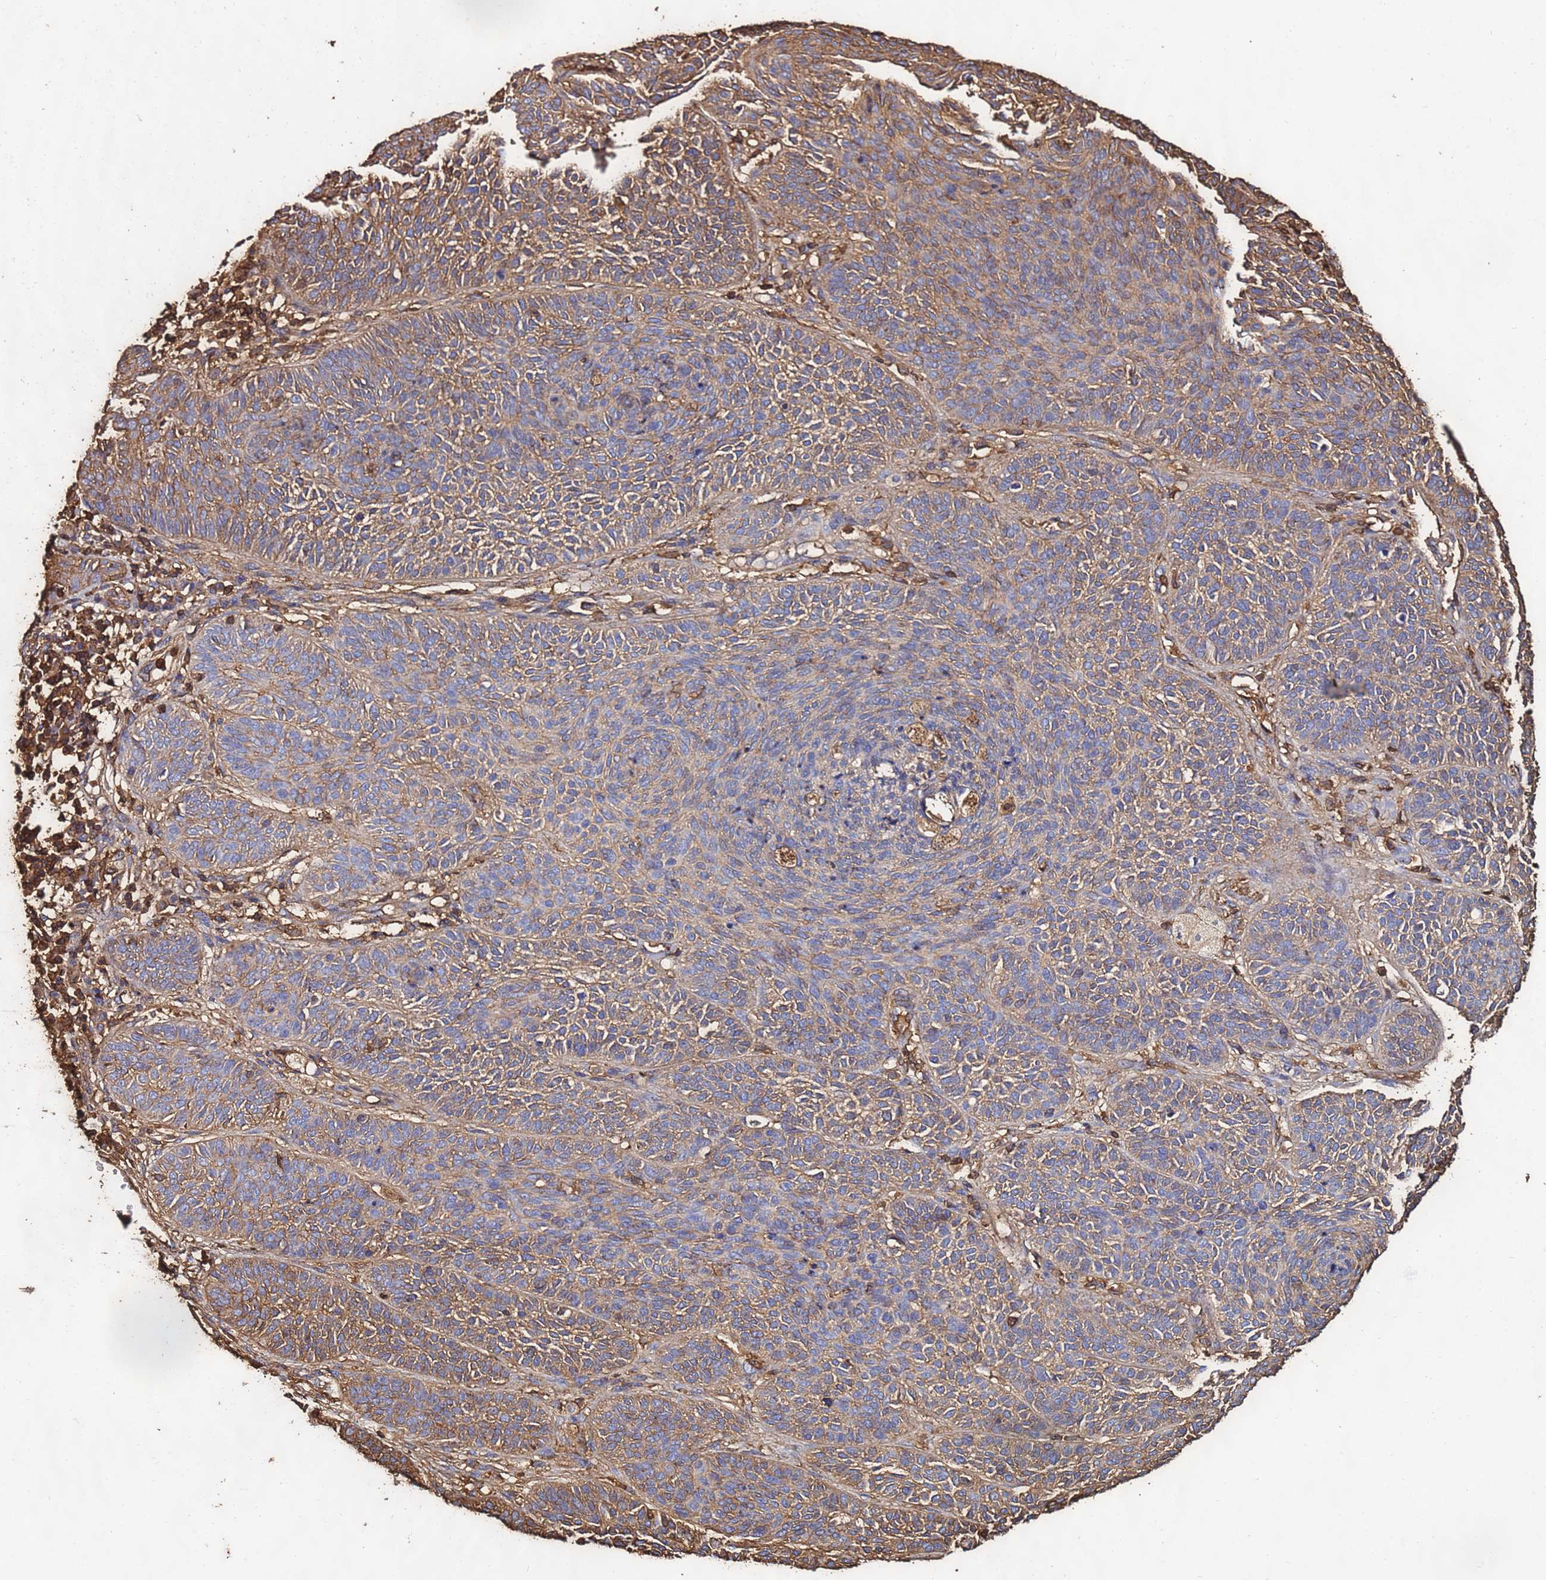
{"staining": {"intensity": "moderate", "quantity": "25%-75%", "location": "cytoplasmic/membranous"}, "tissue": "skin cancer", "cell_type": "Tumor cells", "image_type": "cancer", "snomed": [{"axis": "morphology", "description": "Basal cell carcinoma"}, {"axis": "topography", "description": "Skin"}], "caption": "Moderate cytoplasmic/membranous protein positivity is appreciated in about 25%-75% of tumor cells in basal cell carcinoma (skin).", "gene": "ACTB", "patient": {"sex": "male", "age": 85}}